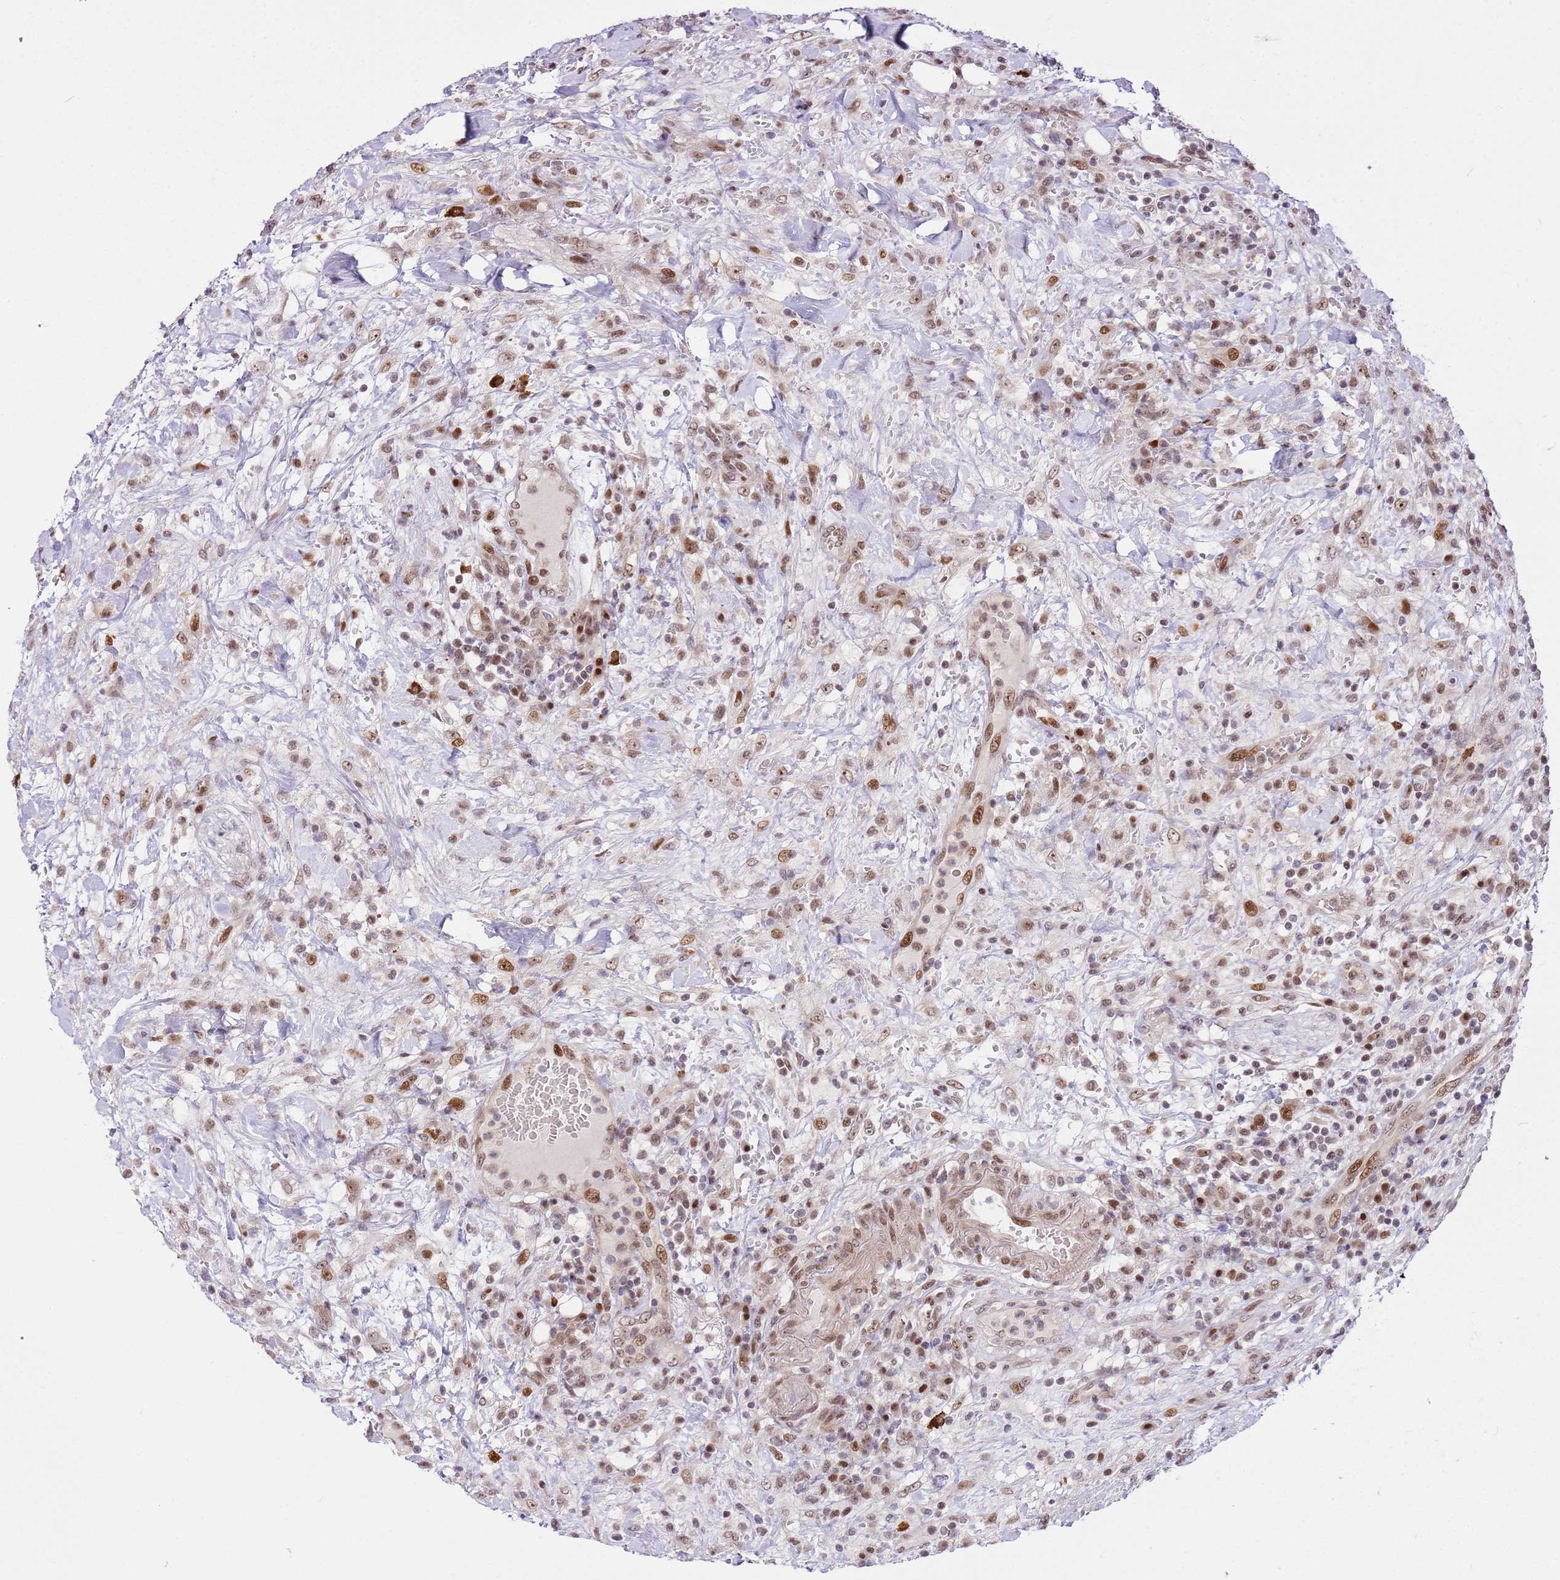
{"staining": {"intensity": "moderate", "quantity": ">75%", "location": "nuclear"}, "tissue": "lymphoma", "cell_type": "Tumor cells", "image_type": "cancer", "snomed": [{"axis": "morphology", "description": "Malignant lymphoma, non-Hodgkin's type, High grade"}, {"axis": "topography", "description": "Colon"}], "caption": "Protein expression analysis of human lymphoma reveals moderate nuclear expression in about >75% of tumor cells. The staining was performed using DAB to visualize the protein expression in brown, while the nuclei were stained in blue with hematoxylin (Magnification: 20x).", "gene": "RFK", "patient": {"sex": "female", "age": 53}}